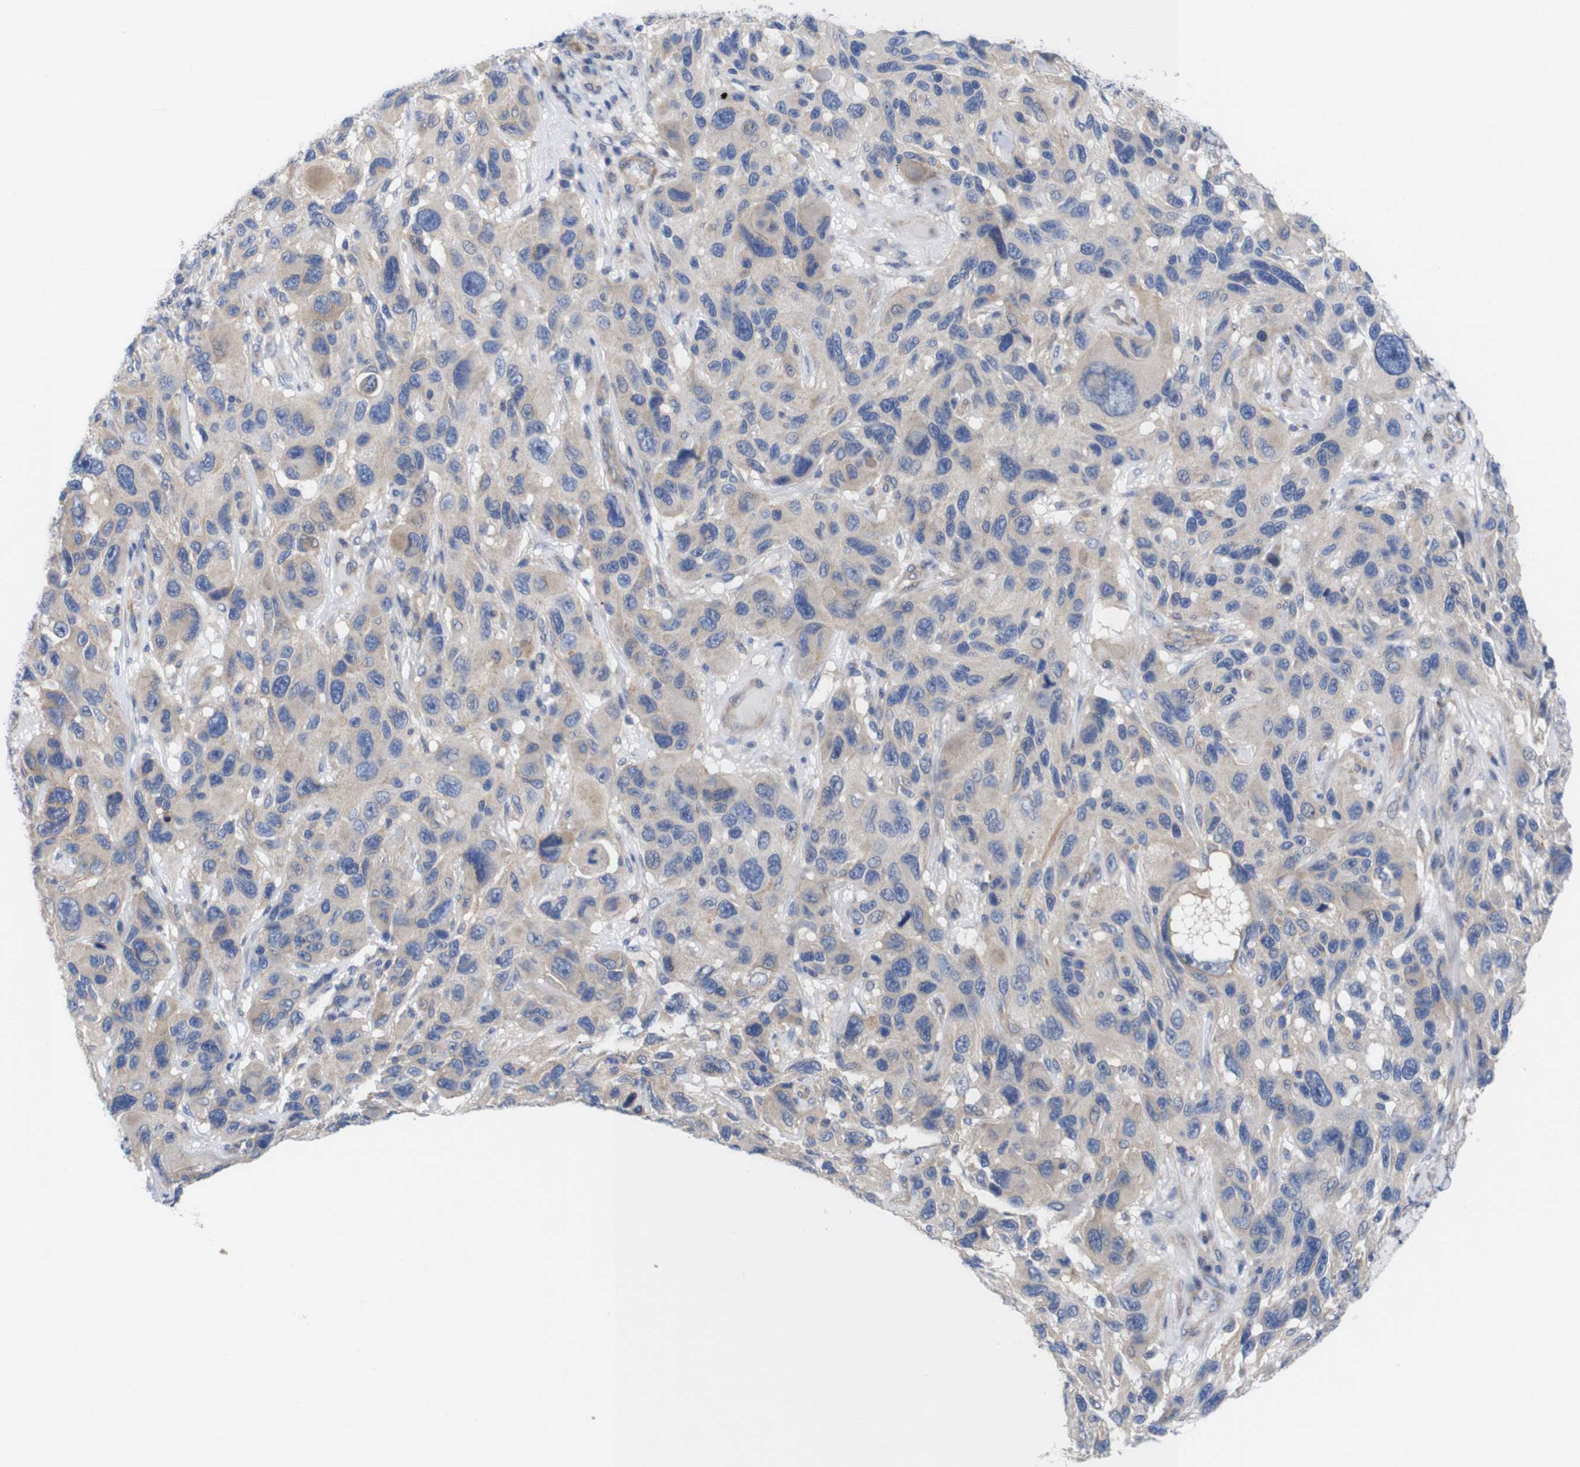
{"staining": {"intensity": "weak", "quantity": "25%-75%", "location": "cytoplasmic/membranous"}, "tissue": "melanoma", "cell_type": "Tumor cells", "image_type": "cancer", "snomed": [{"axis": "morphology", "description": "Malignant melanoma, NOS"}, {"axis": "topography", "description": "Skin"}], "caption": "High-magnification brightfield microscopy of melanoma stained with DAB (3,3'-diaminobenzidine) (brown) and counterstained with hematoxylin (blue). tumor cells exhibit weak cytoplasmic/membranous positivity is seen in approximately25%-75% of cells. Nuclei are stained in blue.", "gene": "USH1C", "patient": {"sex": "male", "age": 53}}